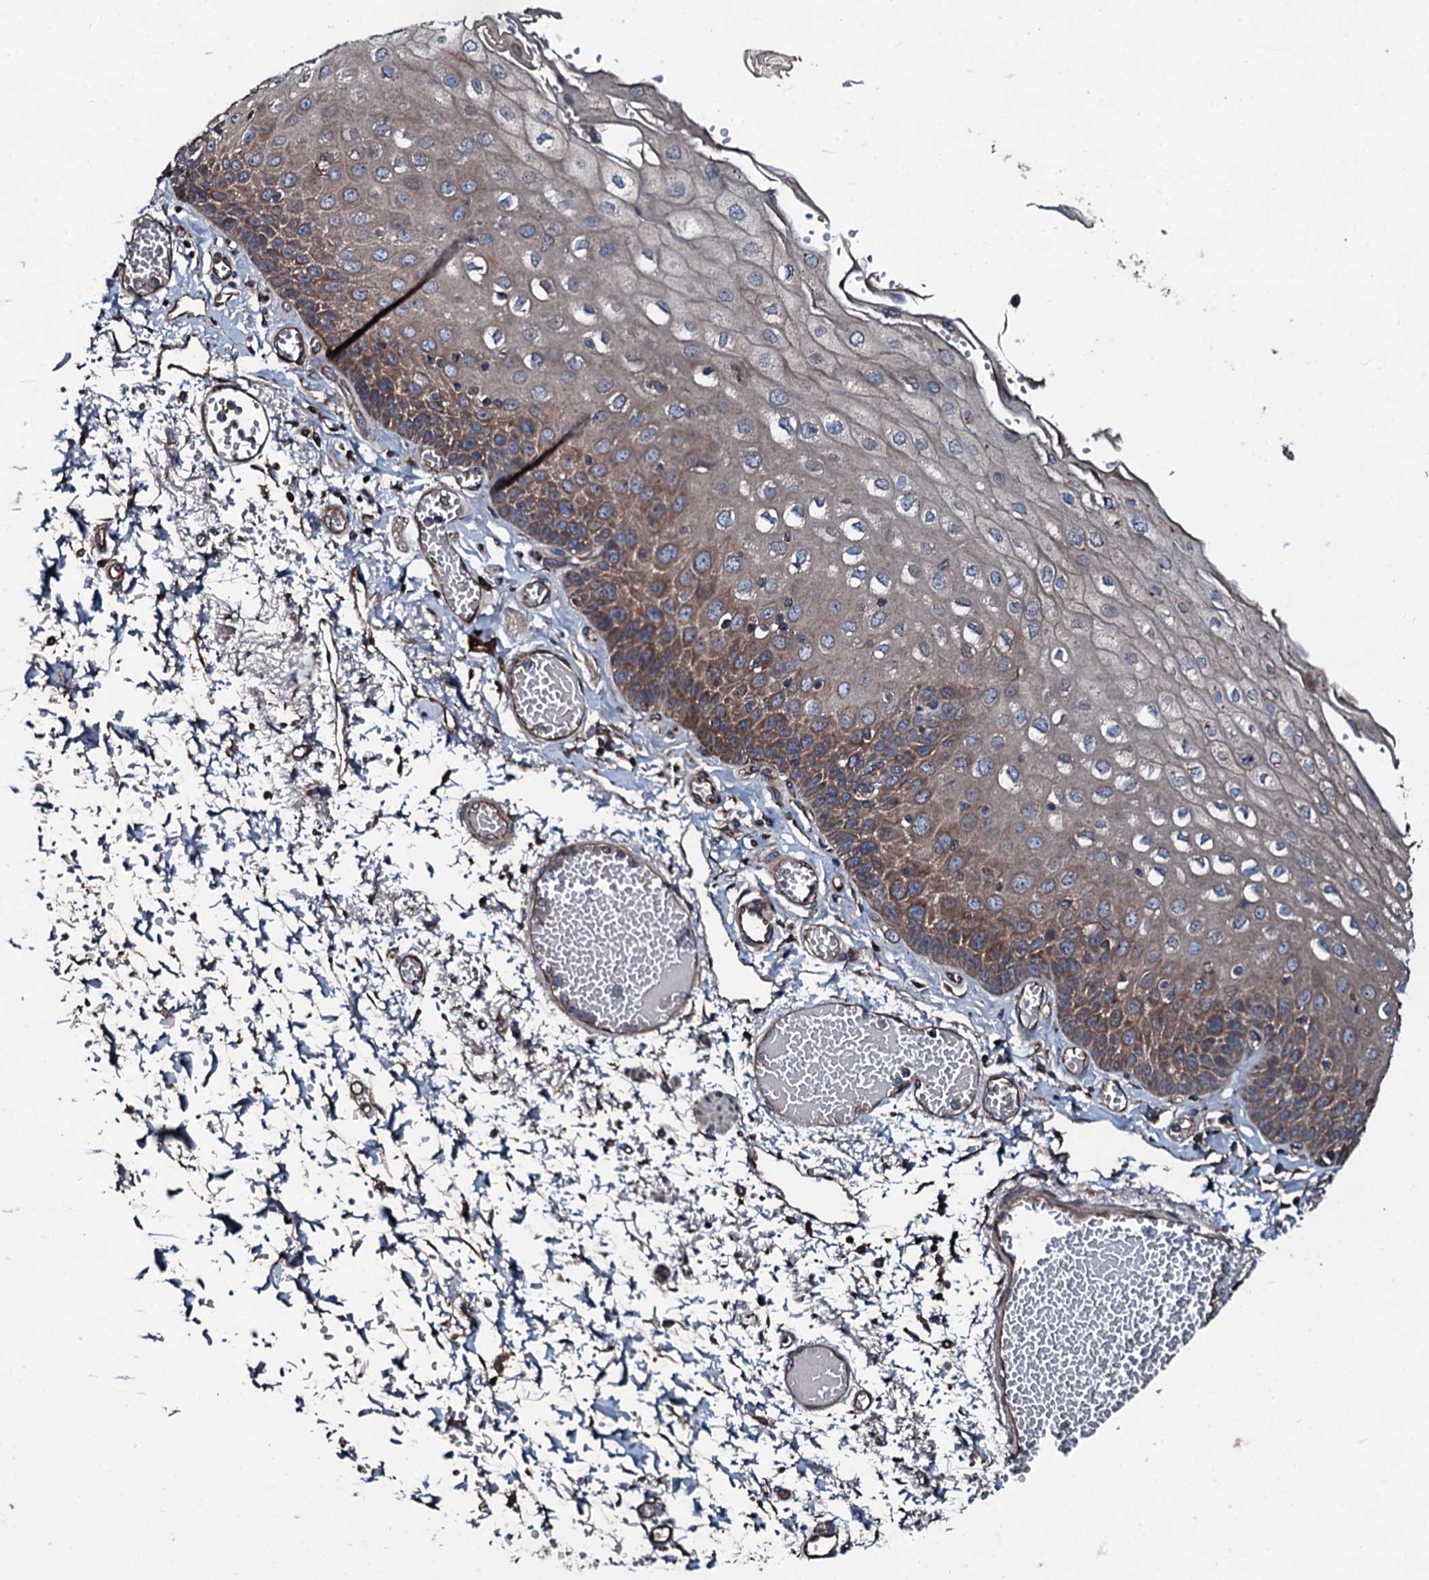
{"staining": {"intensity": "moderate", "quantity": "25%-75%", "location": "cytoplasmic/membranous"}, "tissue": "esophagus", "cell_type": "Squamous epithelial cells", "image_type": "normal", "snomed": [{"axis": "morphology", "description": "Normal tissue, NOS"}, {"axis": "topography", "description": "Esophagus"}], "caption": "The immunohistochemical stain highlights moderate cytoplasmic/membranous expression in squamous epithelial cells of normal esophagus. The staining was performed using DAB (3,3'-diaminobenzidine) to visualize the protein expression in brown, while the nuclei were stained in blue with hematoxylin (Magnification: 20x).", "gene": "AARS1", "patient": {"sex": "male", "age": 81}}